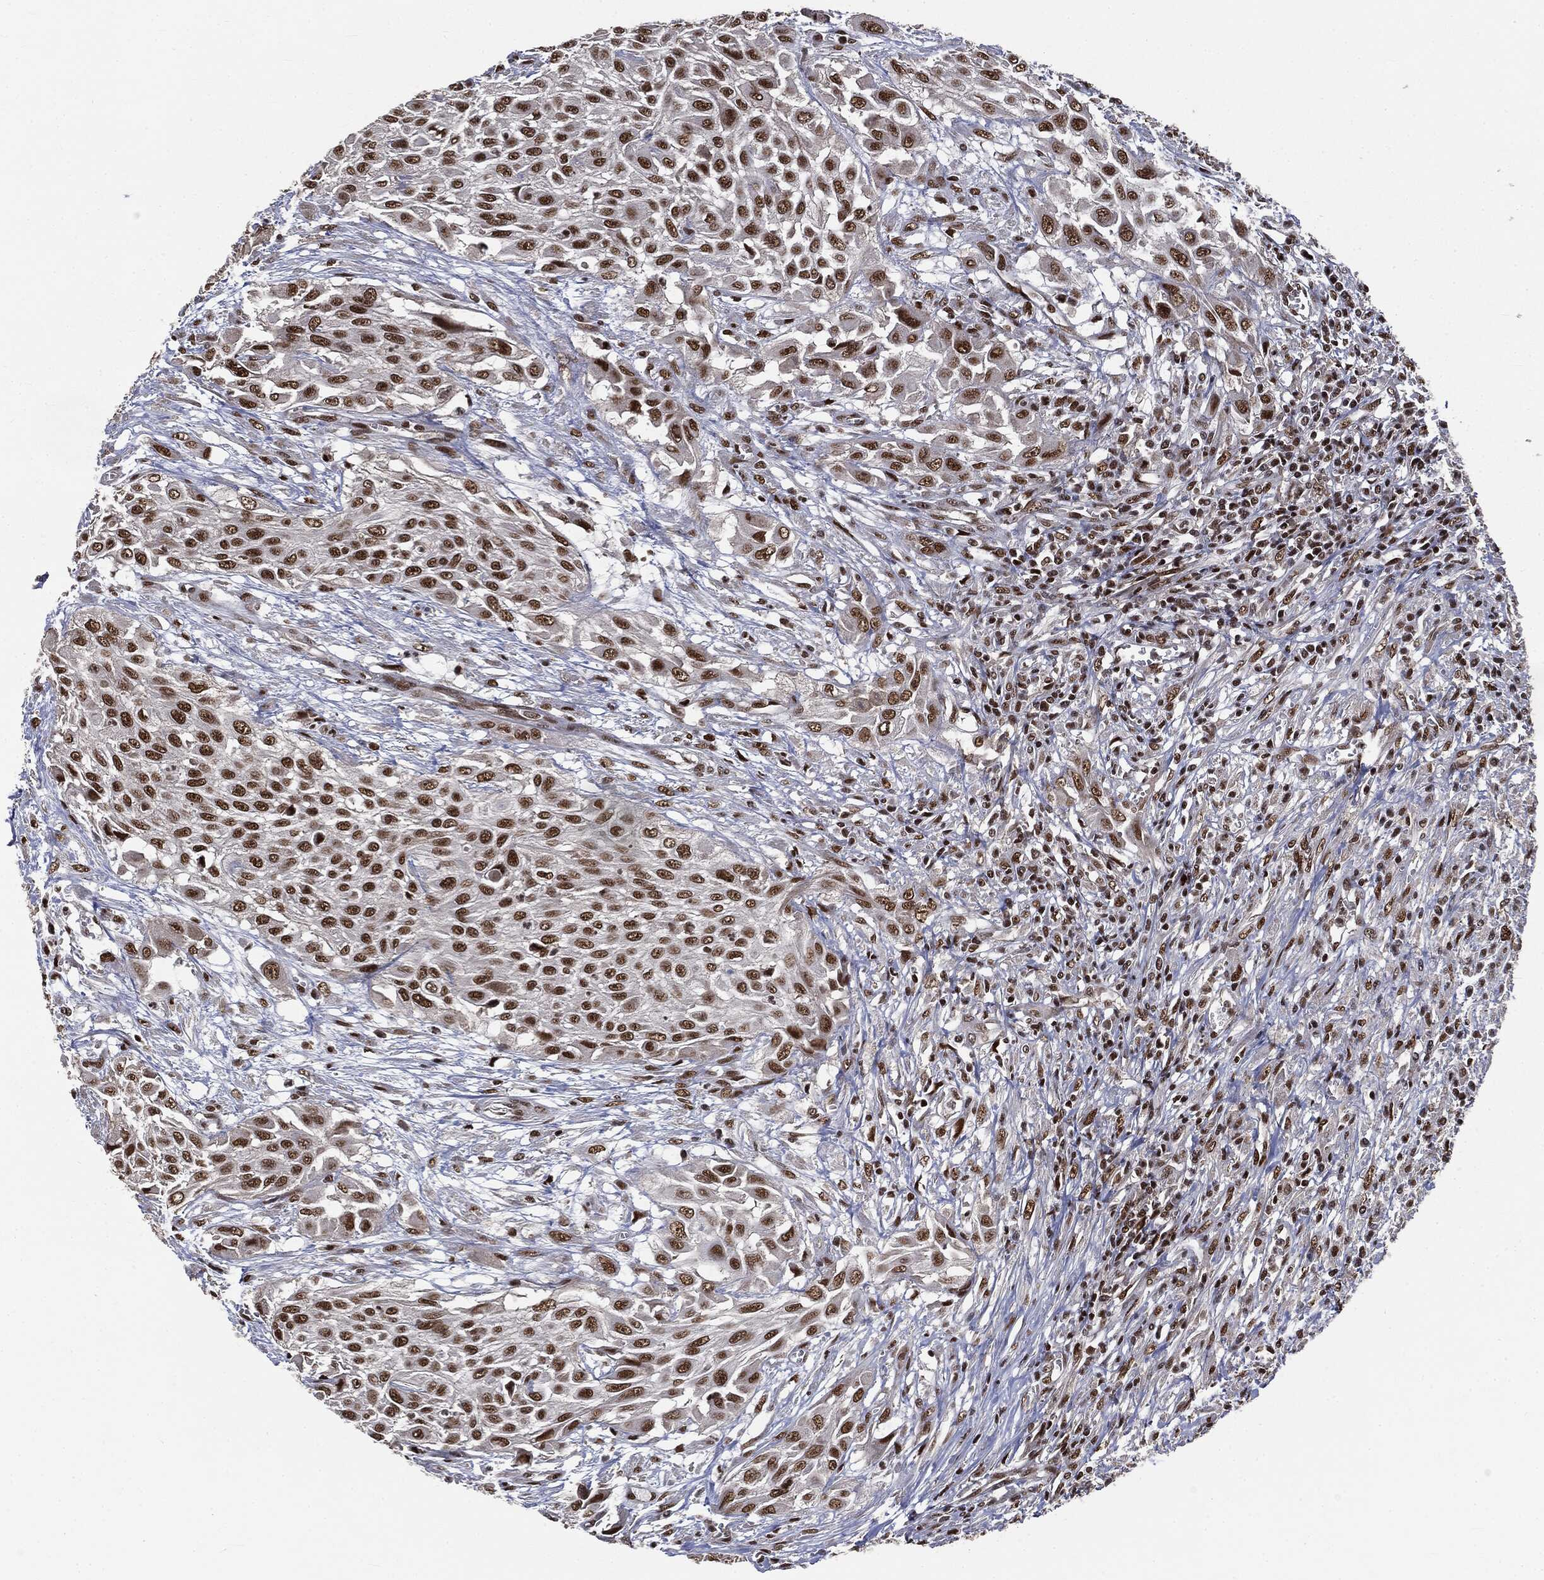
{"staining": {"intensity": "strong", "quantity": ">75%", "location": "nuclear"}, "tissue": "urothelial cancer", "cell_type": "Tumor cells", "image_type": "cancer", "snomed": [{"axis": "morphology", "description": "Urothelial carcinoma, High grade"}, {"axis": "topography", "description": "Urinary bladder"}], "caption": "High-grade urothelial carcinoma stained for a protein (brown) exhibits strong nuclear positive positivity in about >75% of tumor cells.", "gene": "DPH2", "patient": {"sex": "male", "age": 57}}